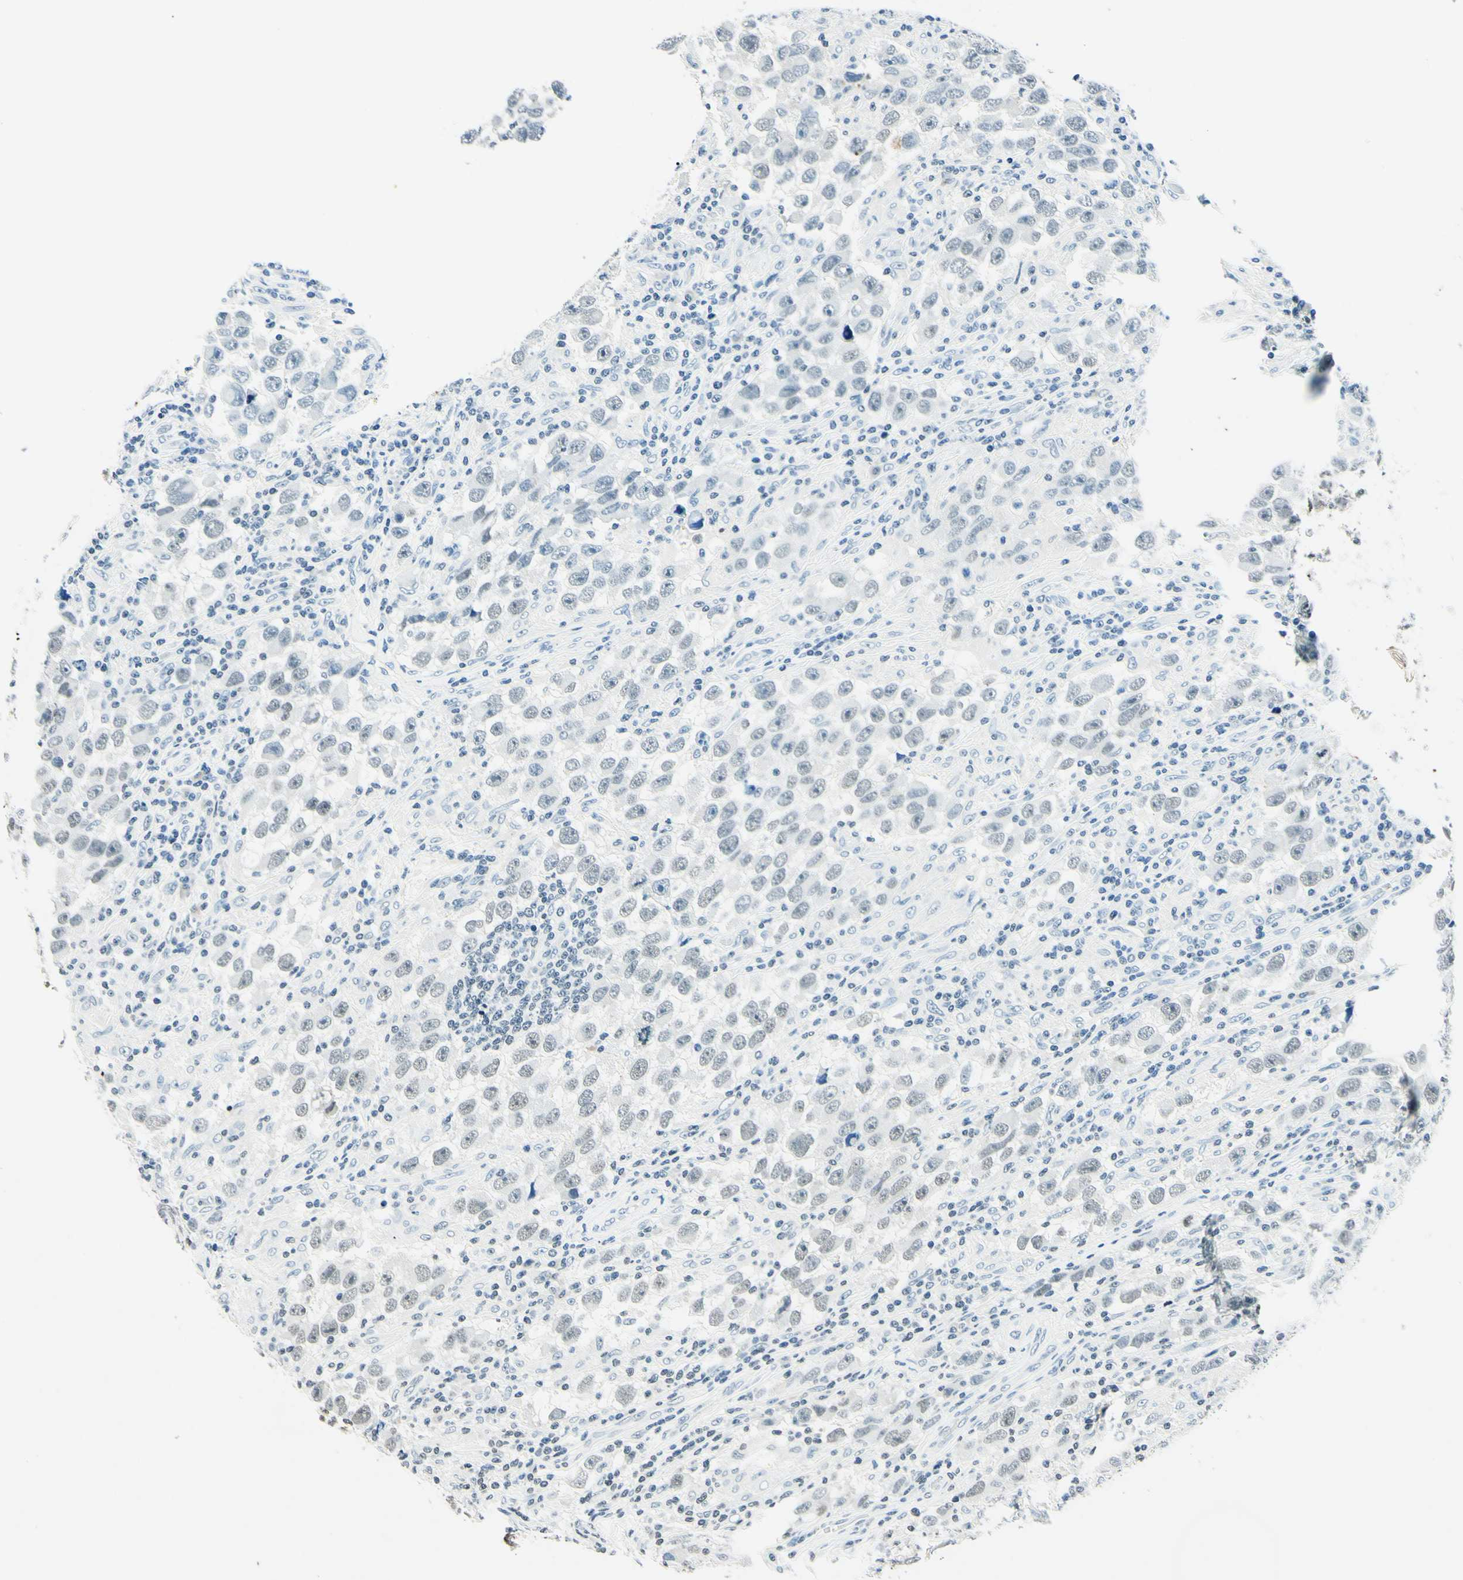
{"staining": {"intensity": "weak", "quantity": "<25%", "location": "nuclear"}, "tissue": "testis cancer", "cell_type": "Tumor cells", "image_type": "cancer", "snomed": [{"axis": "morphology", "description": "Carcinoma, Embryonal, NOS"}, {"axis": "topography", "description": "Testis"}], "caption": "Histopathology image shows no significant protein positivity in tumor cells of testis cancer (embryonal carcinoma). (DAB (3,3'-diaminobenzidine) immunohistochemistry visualized using brightfield microscopy, high magnification).", "gene": "MSH2", "patient": {"sex": "male", "age": 21}}